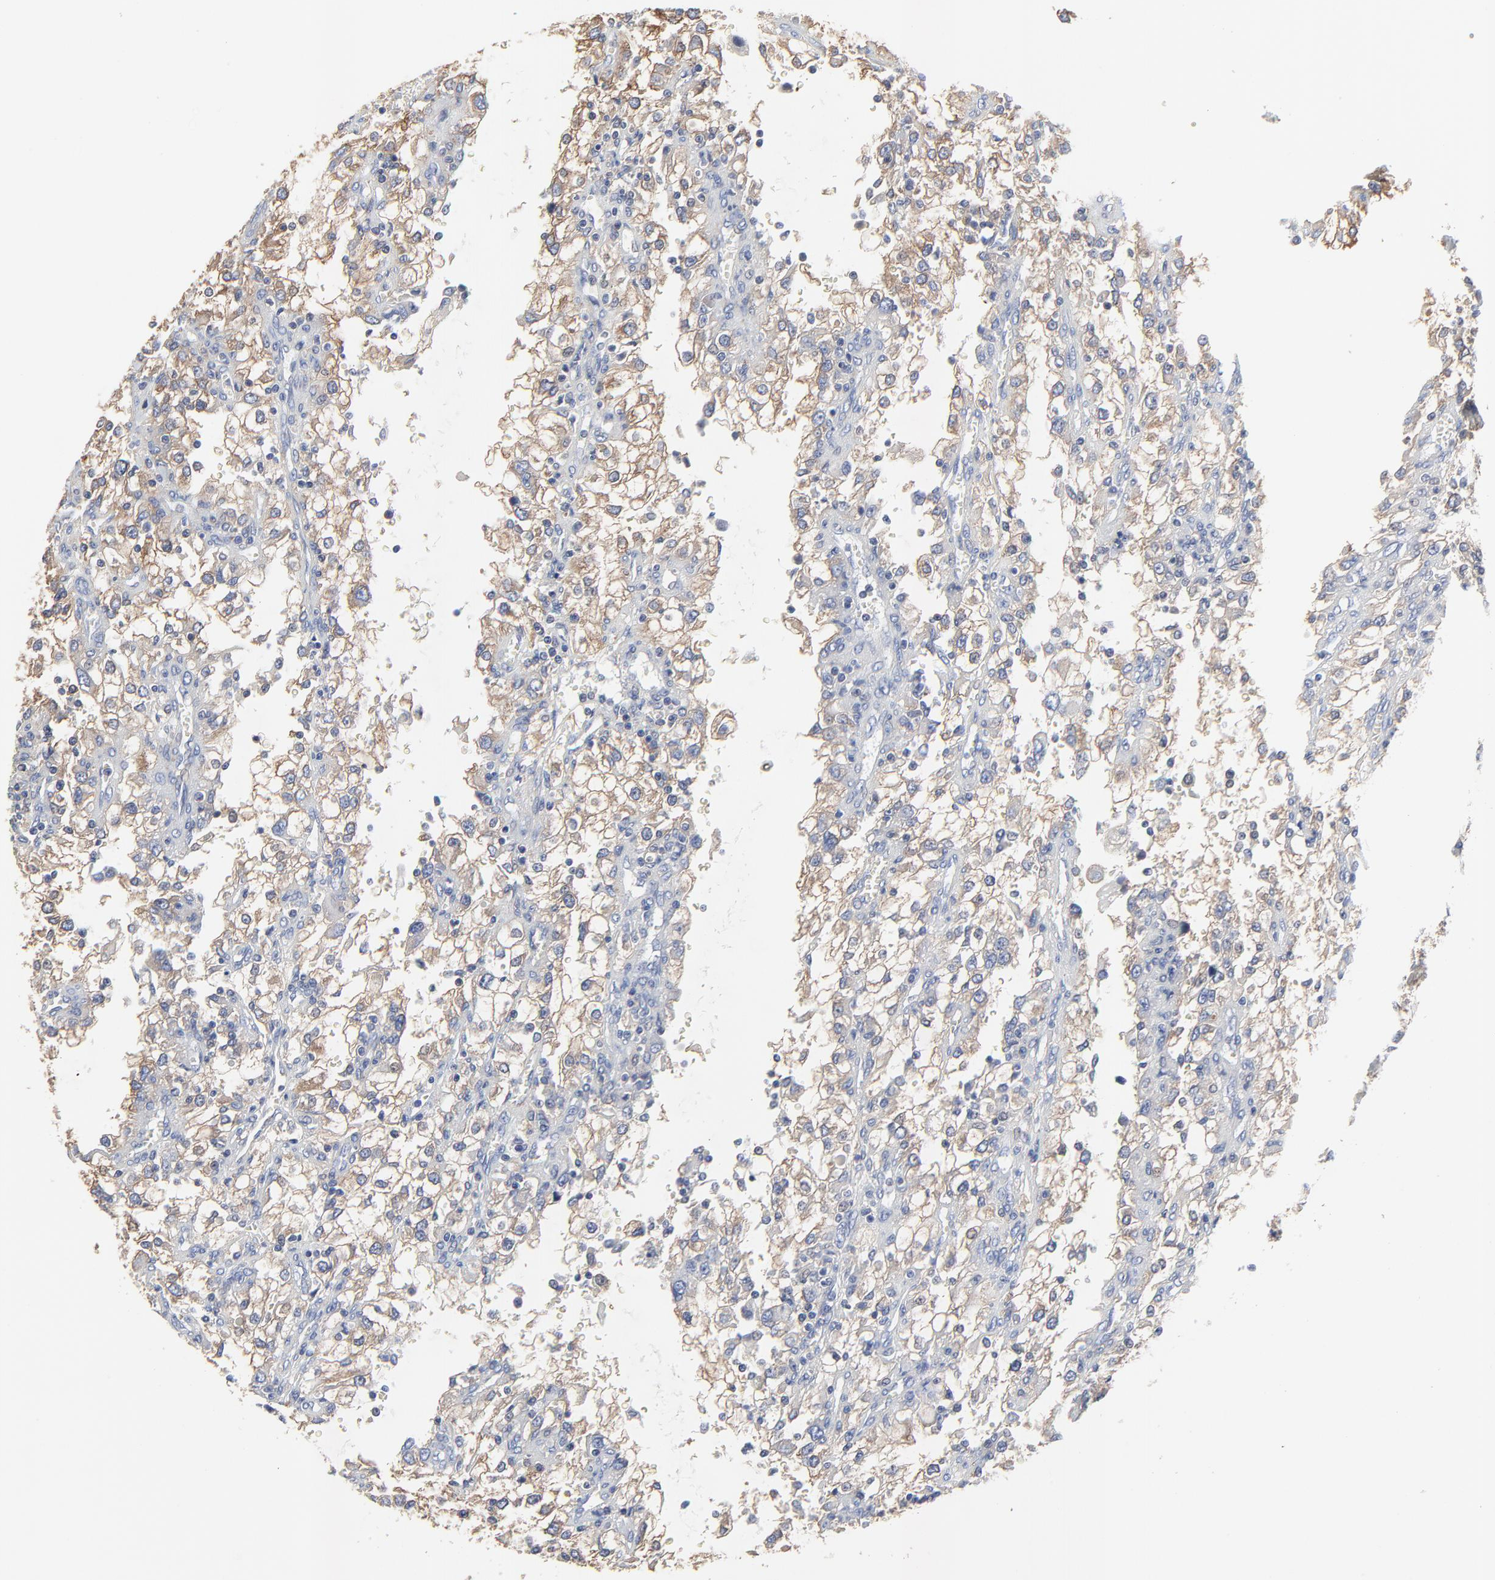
{"staining": {"intensity": "weak", "quantity": "25%-75%", "location": "cytoplasmic/membranous"}, "tissue": "renal cancer", "cell_type": "Tumor cells", "image_type": "cancer", "snomed": [{"axis": "morphology", "description": "Adenocarcinoma, NOS"}, {"axis": "topography", "description": "Kidney"}], "caption": "A photomicrograph of human renal adenocarcinoma stained for a protein reveals weak cytoplasmic/membranous brown staining in tumor cells.", "gene": "NXF3", "patient": {"sex": "female", "age": 52}}